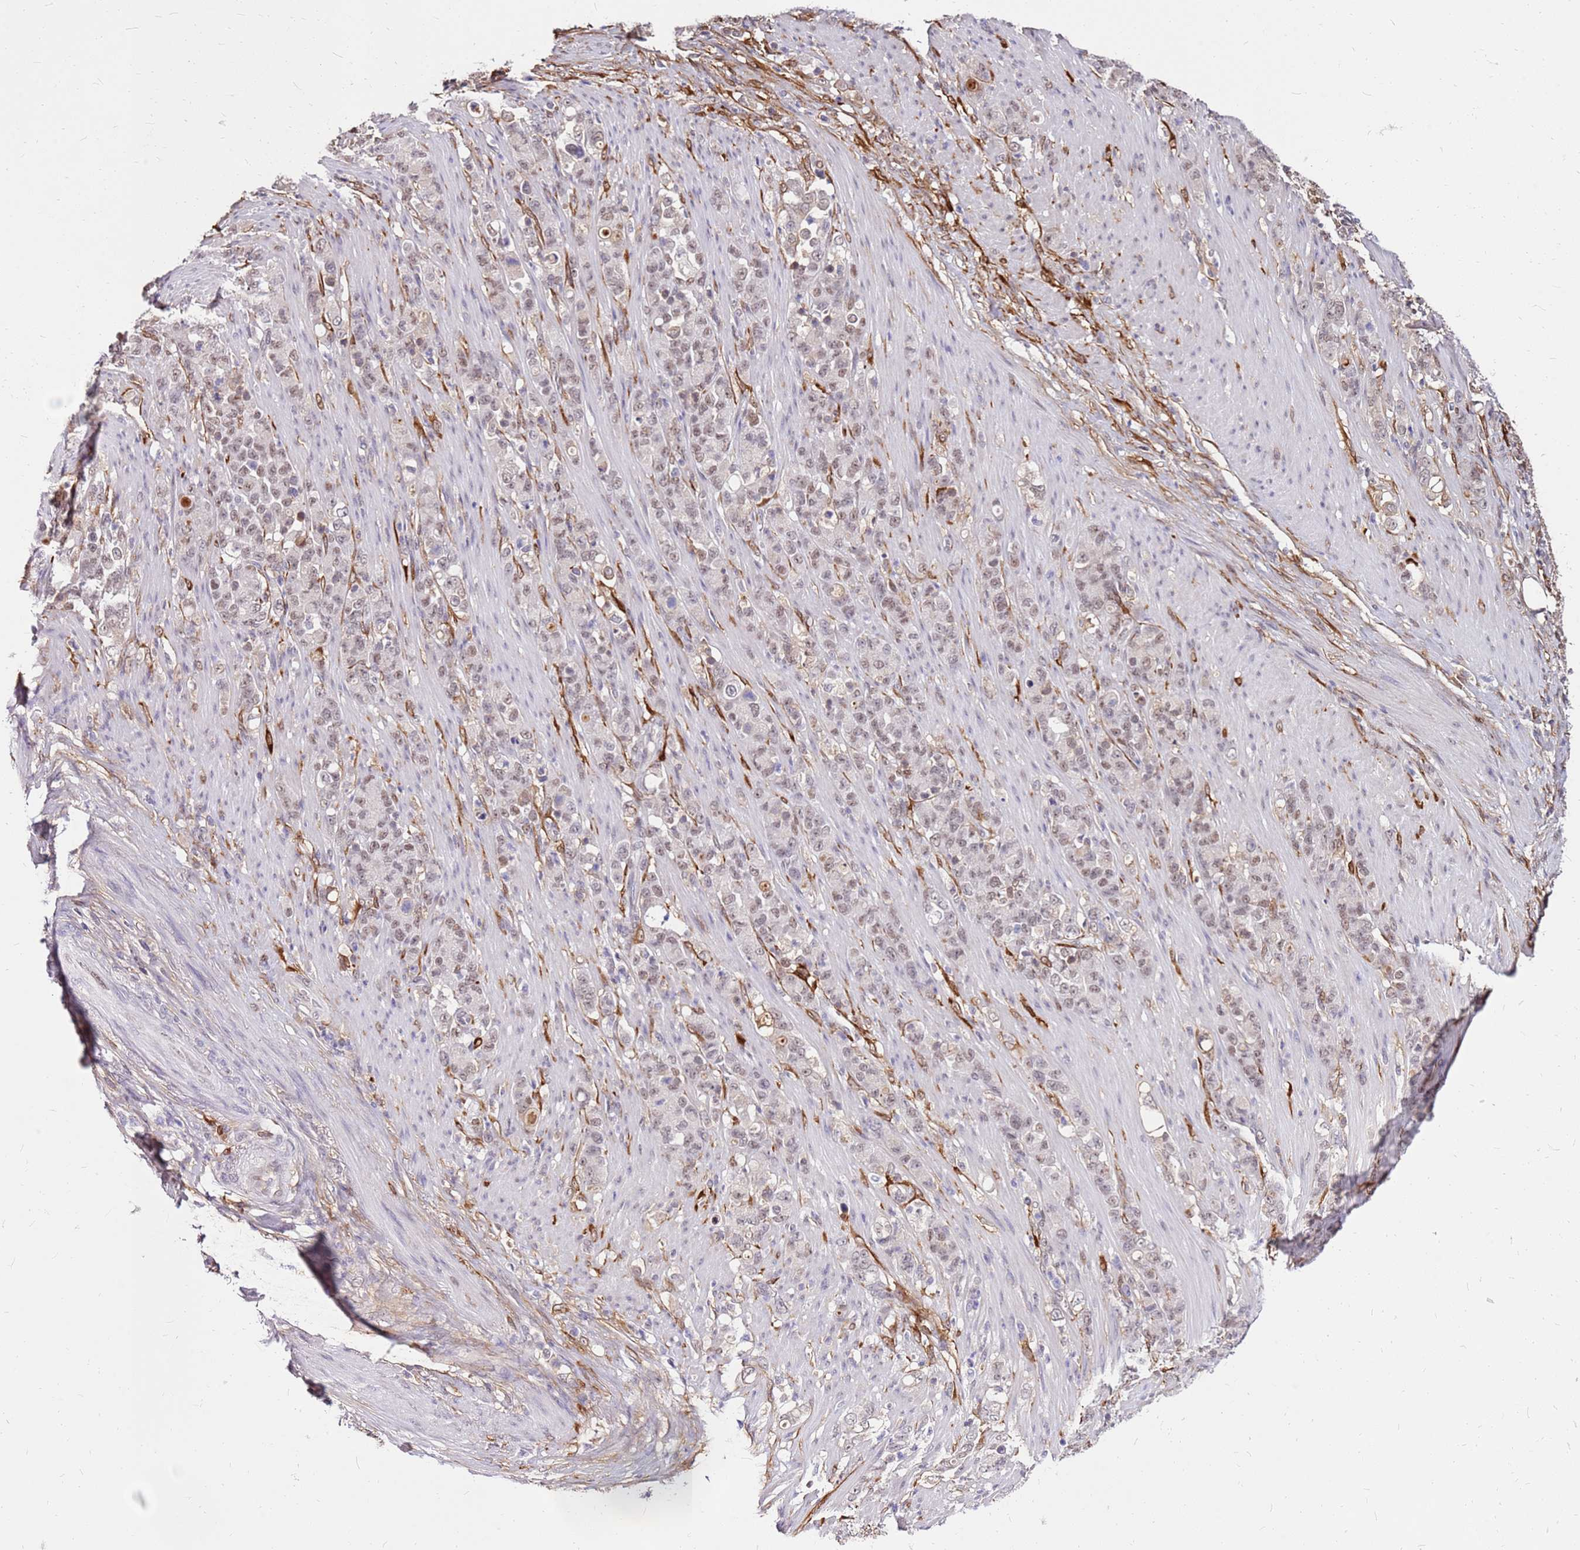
{"staining": {"intensity": "weak", "quantity": "25%-75%", "location": "nuclear"}, "tissue": "stomach cancer", "cell_type": "Tumor cells", "image_type": "cancer", "snomed": [{"axis": "morphology", "description": "Normal tissue, NOS"}, {"axis": "morphology", "description": "Adenocarcinoma, NOS"}, {"axis": "topography", "description": "Stomach"}], "caption": "This is a histology image of immunohistochemistry staining of adenocarcinoma (stomach), which shows weak staining in the nuclear of tumor cells.", "gene": "ALDH1A3", "patient": {"sex": "female", "age": 79}}